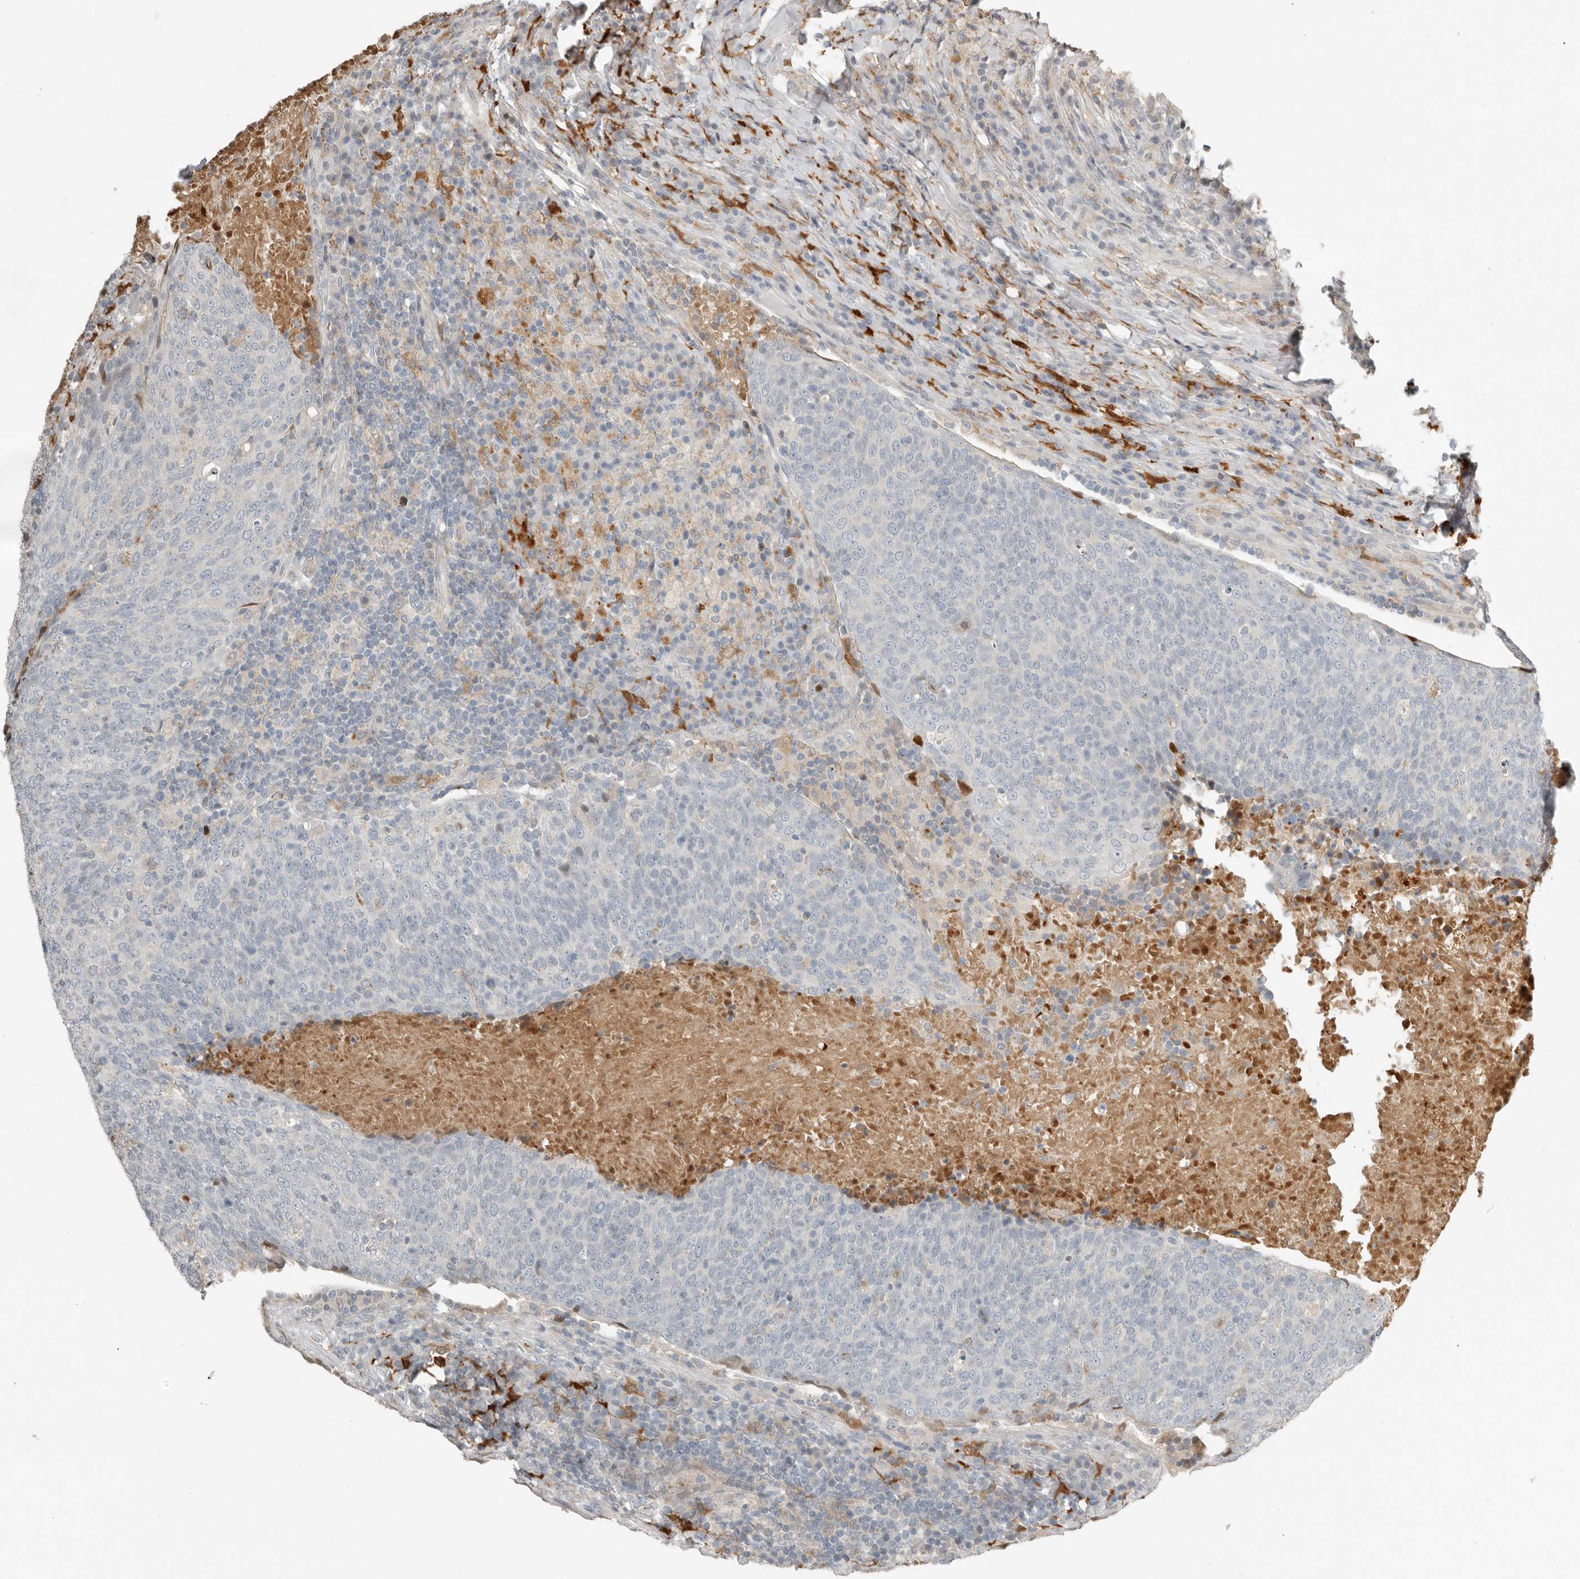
{"staining": {"intensity": "negative", "quantity": "none", "location": "none"}, "tissue": "head and neck cancer", "cell_type": "Tumor cells", "image_type": "cancer", "snomed": [{"axis": "morphology", "description": "Squamous cell carcinoma, NOS"}, {"axis": "morphology", "description": "Squamous cell carcinoma, metastatic, NOS"}, {"axis": "topography", "description": "Lymph node"}, {"axis": "topography", "description": "Head-Neck"}], "caption": "DAB (3,3'-diaminobenzidine) immunohistochemical staining of head and neck squamous cell carcinoma demonstrates no significant positivity in tumor cells.", "gene": "KLHL38", "patient": {"sex": "male", "age": 62}}